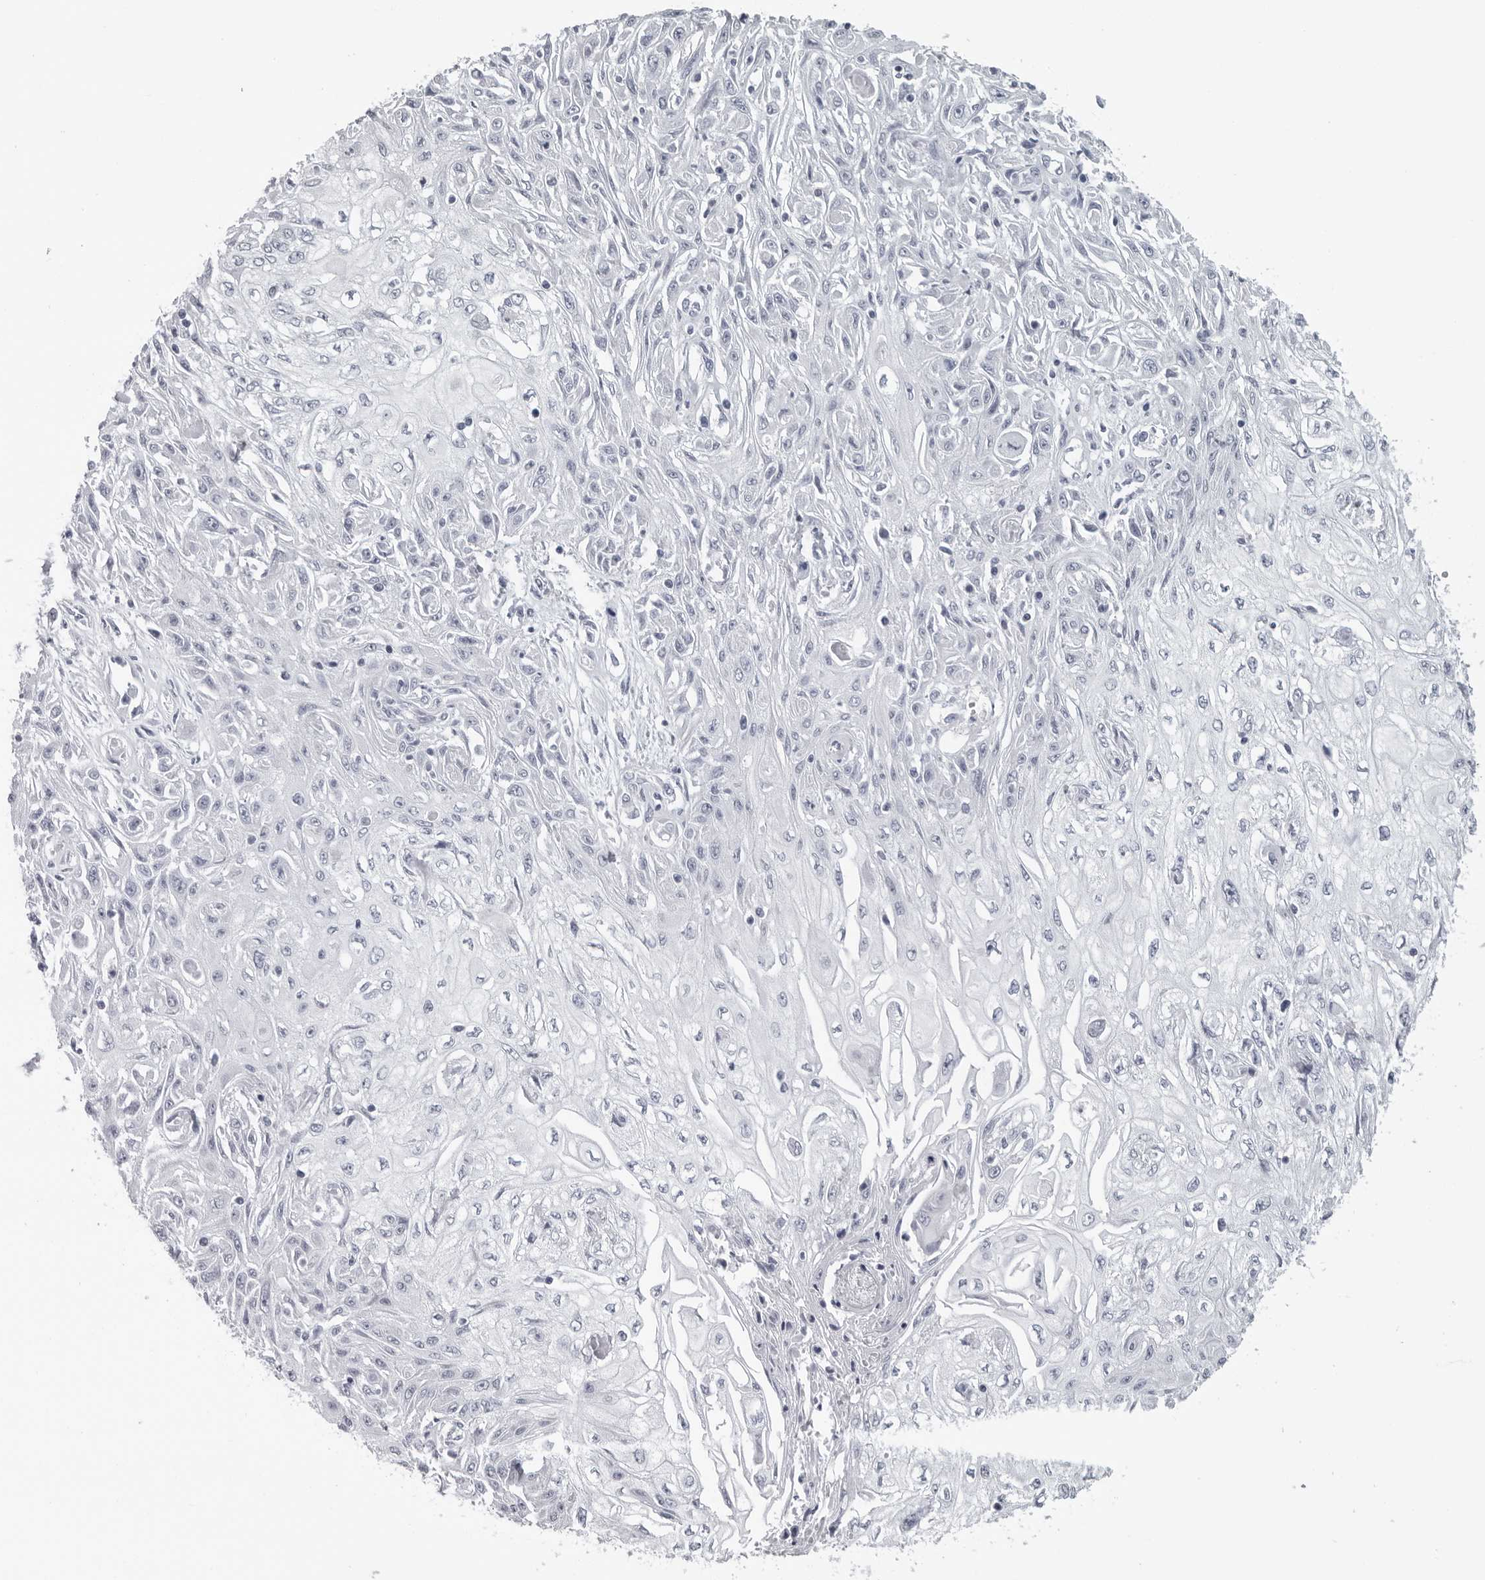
{"staining": {"intensity": "negative", "quantity": "none", "location": "none"}, "tissue": "skin cancer", "cell_type": "Tumor cells", "image_type": "cancer", "snomed": [{"axis": "morphology", "description": "Squamous cell carcinoma, NOS"}, {"axis": "morphology", "description": "Squamous cell carcinoma, metastatic, NOS"}, {"axis": "topography", "description": "Skin"}, {"axis": "topography", "description": "Lymph node"}], "caption": "This is an immunohistochemistry (IHC) micrograph of human skin cancer. There is no positivity in tumor cells.", "gene": "OPLAH", "patient": {"sex": "male", "age": 75}}